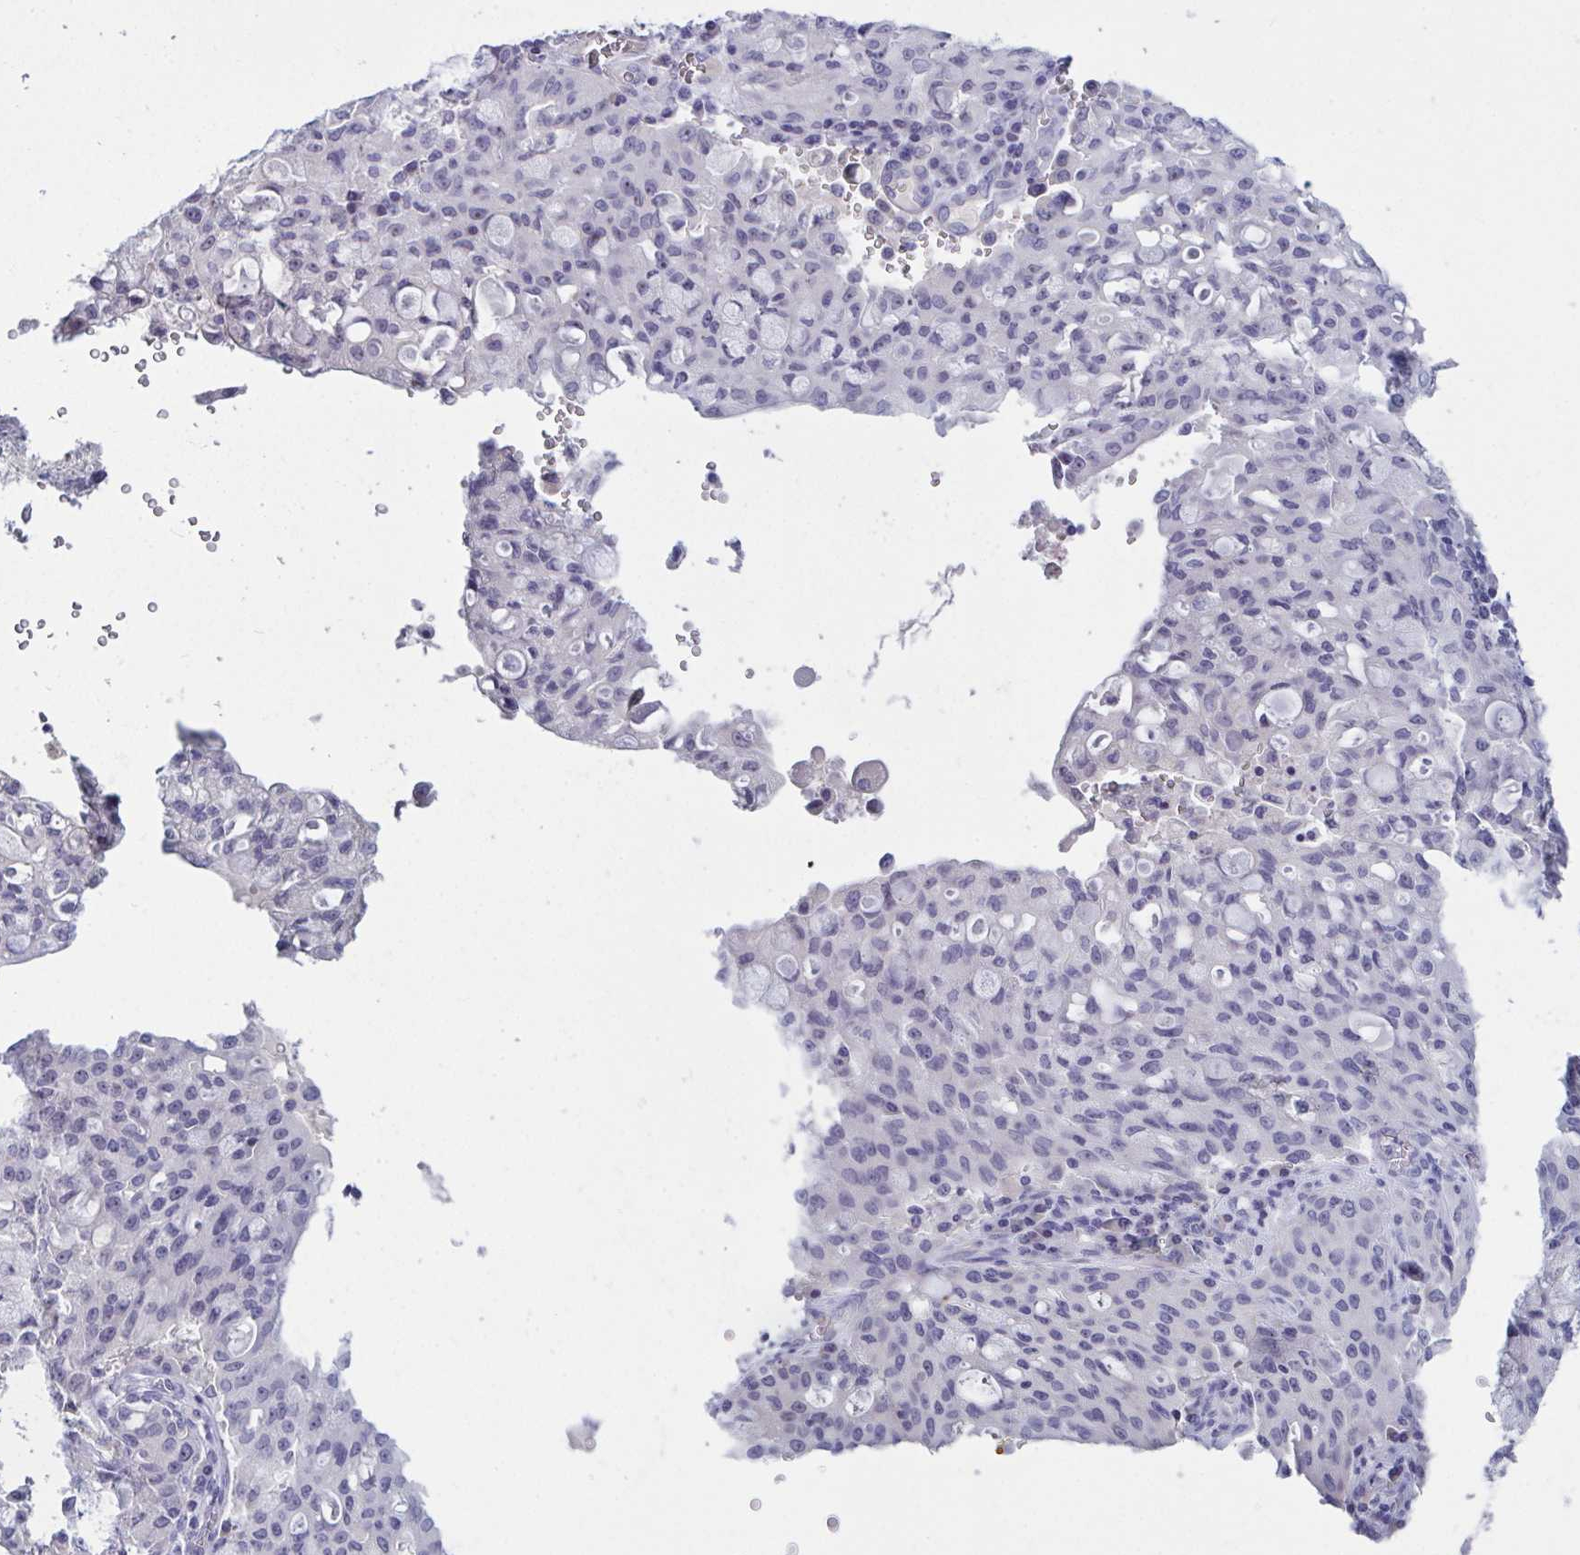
{"staining": {"intensity": "negative", "quantity": "none", "location": "none"}, "tissue": "lung cancer", "cell_type": "Tumor cells", "image_type": "cancer", "snomed": [{"axis": "morphology", "description": "Adenocarcinoma, NOS"}, {"axis": "topography", "description": "Lung"}], "caption": "The immunohistochemistry (IHC) micrograph has no significant expression in tumor cells of lung cancer (adenocarcinoma) tissue. (Stains: DAB immunohistochemistry with hematoxylin counter stain, Microscopy: brightfield microscopy at high magnification).", "gene": "MYC", "patient": {"sex": "female", "age": 44}}